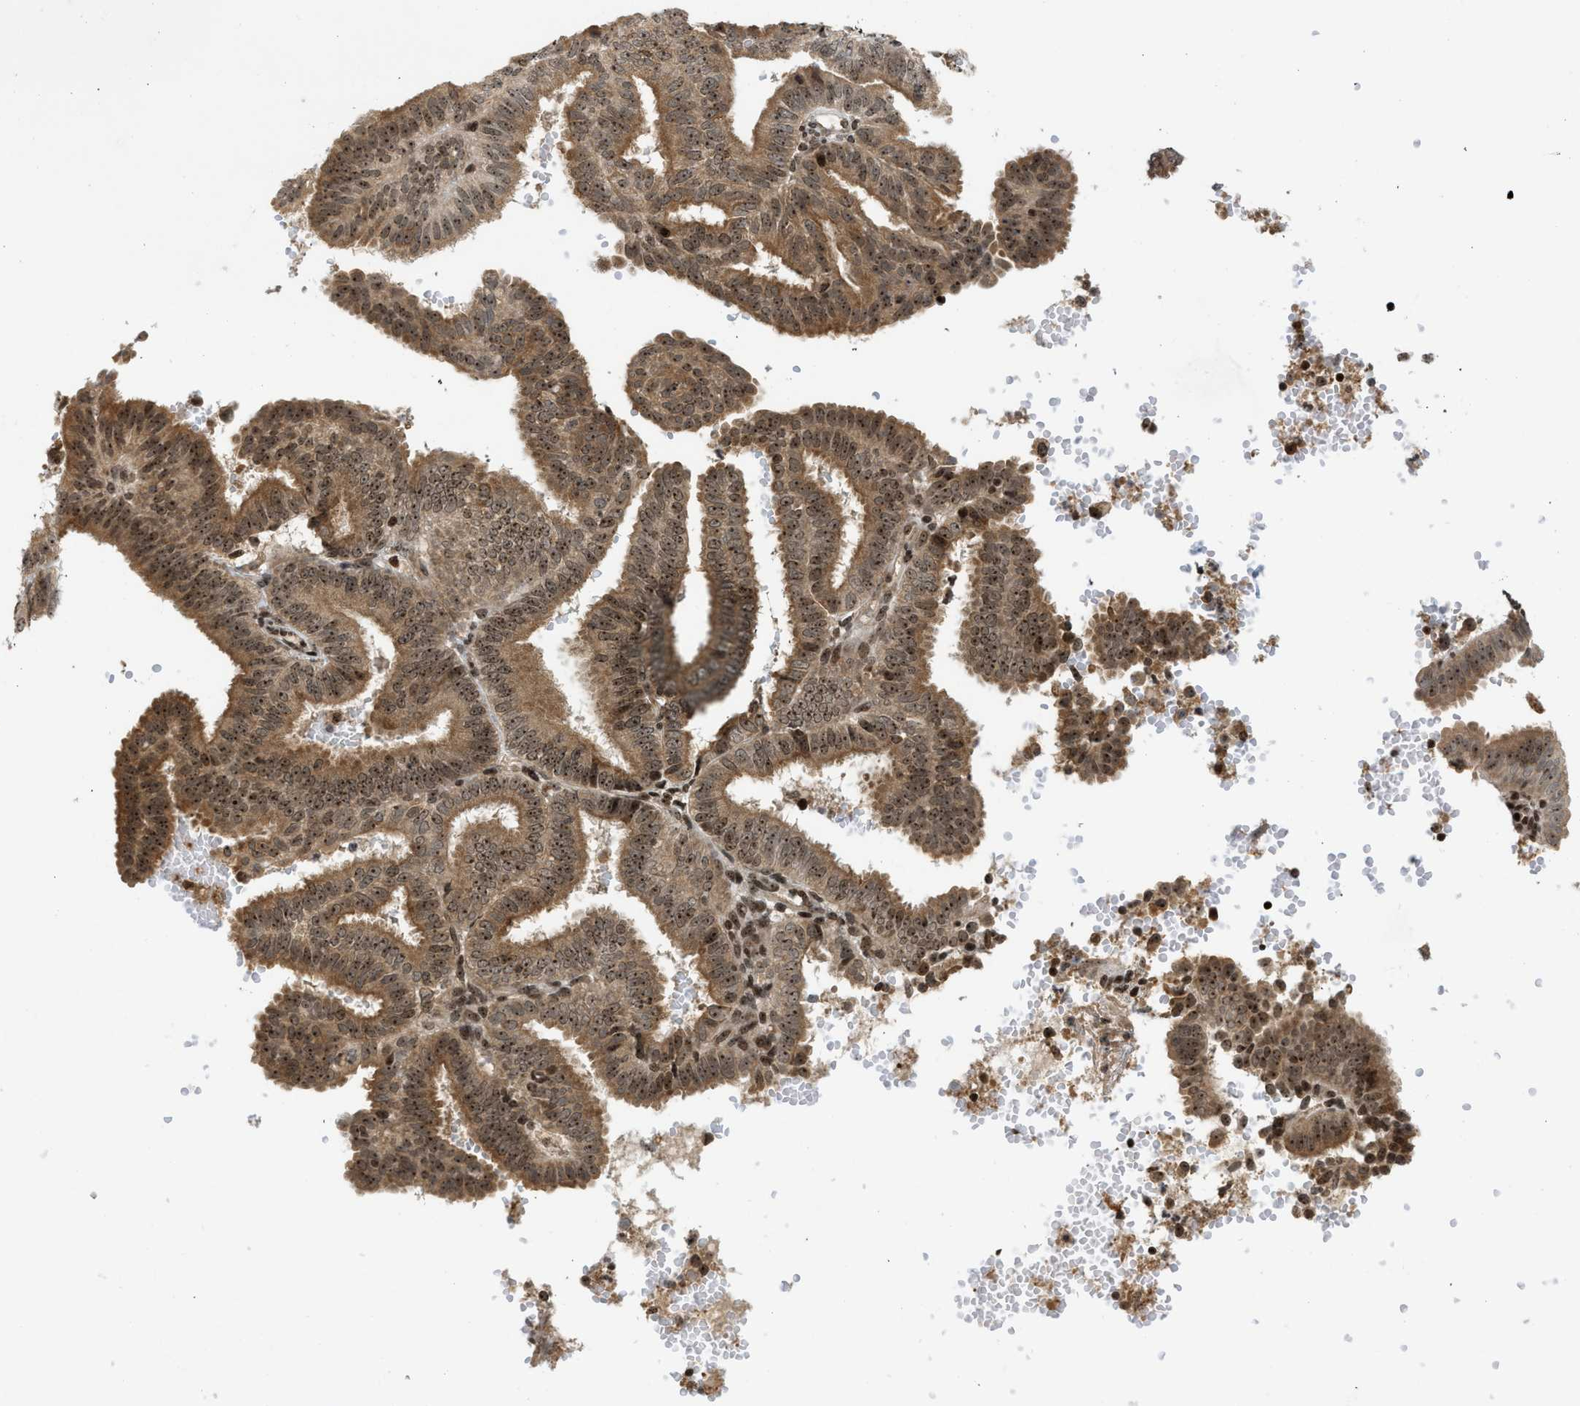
{"staining": {"intensity": "moderate", "quantity": ">75%", "location": "cytoplasmic/membranous,nuclear"}, "tissue": "endometrial cancer", "cell_type": "Tumor cells", "image_type": "cancer", "snomed": [{"axis": "morphology", "description": "Adenocarcinoma, NOS"}, {"axis": "topography", "description": "Endometrium"}], "caption": "A medium amount of moderate cytoplasmic/membranous and nuclear positivity is present in approximately >75% of tumor cells in endometrial cancer tissue. Nuclei are stained in blue.", "gene": "ZNF22", "patient": {"sex": "female", "age": 58}}